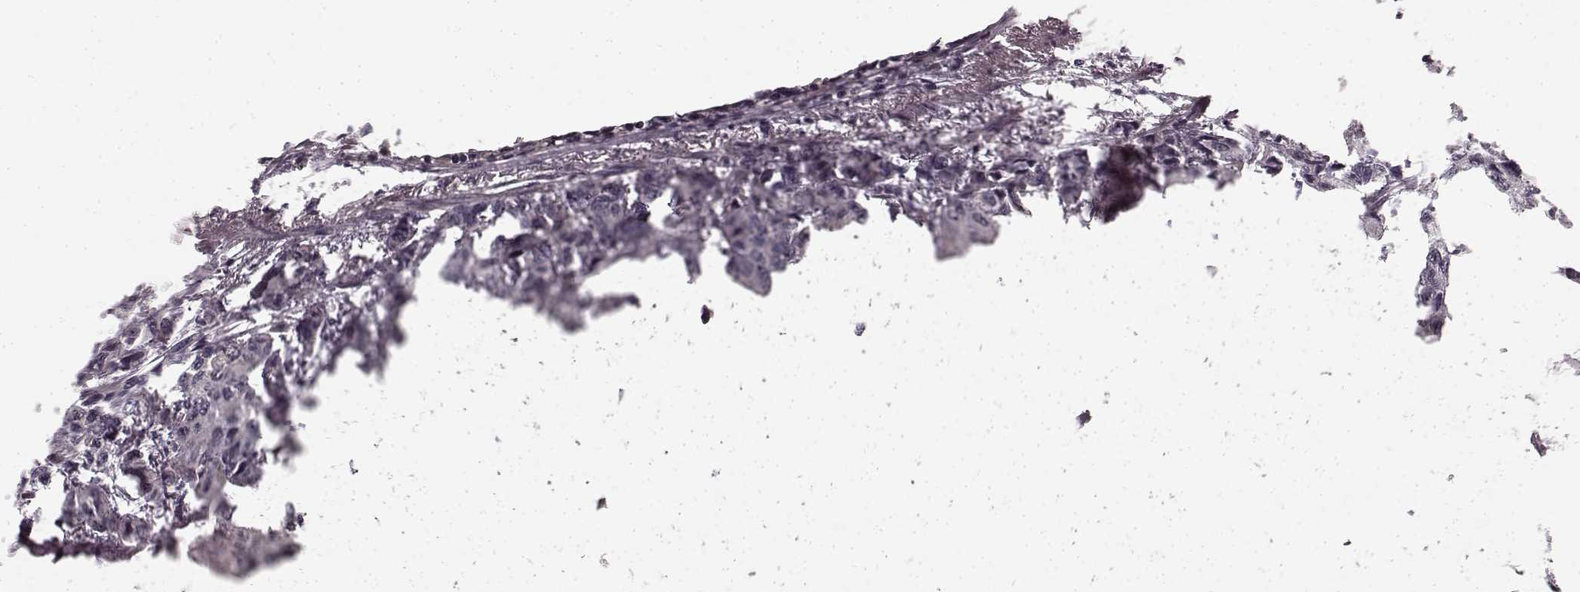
{"staining": {"intensity": "negative", "quantity": "none", "location": "none"}, "tissue": "breast cancer", "cell_type": "Tumor cells", "image_type": "cancer", "snomed": [{"axis": "morphology", "description": "Duct carcinoma"}, {"axis": "topography", "description": "Breast"}], "caption": "Immunohistochemical staining of intraductal carcinoma (breast) shows no significant positivity in tumor cells. (Immunohistochemistry, brightfield microscopy, high magnification).", "gene": "FAM234B", "patient": {"sex": "female", "age": 80}}